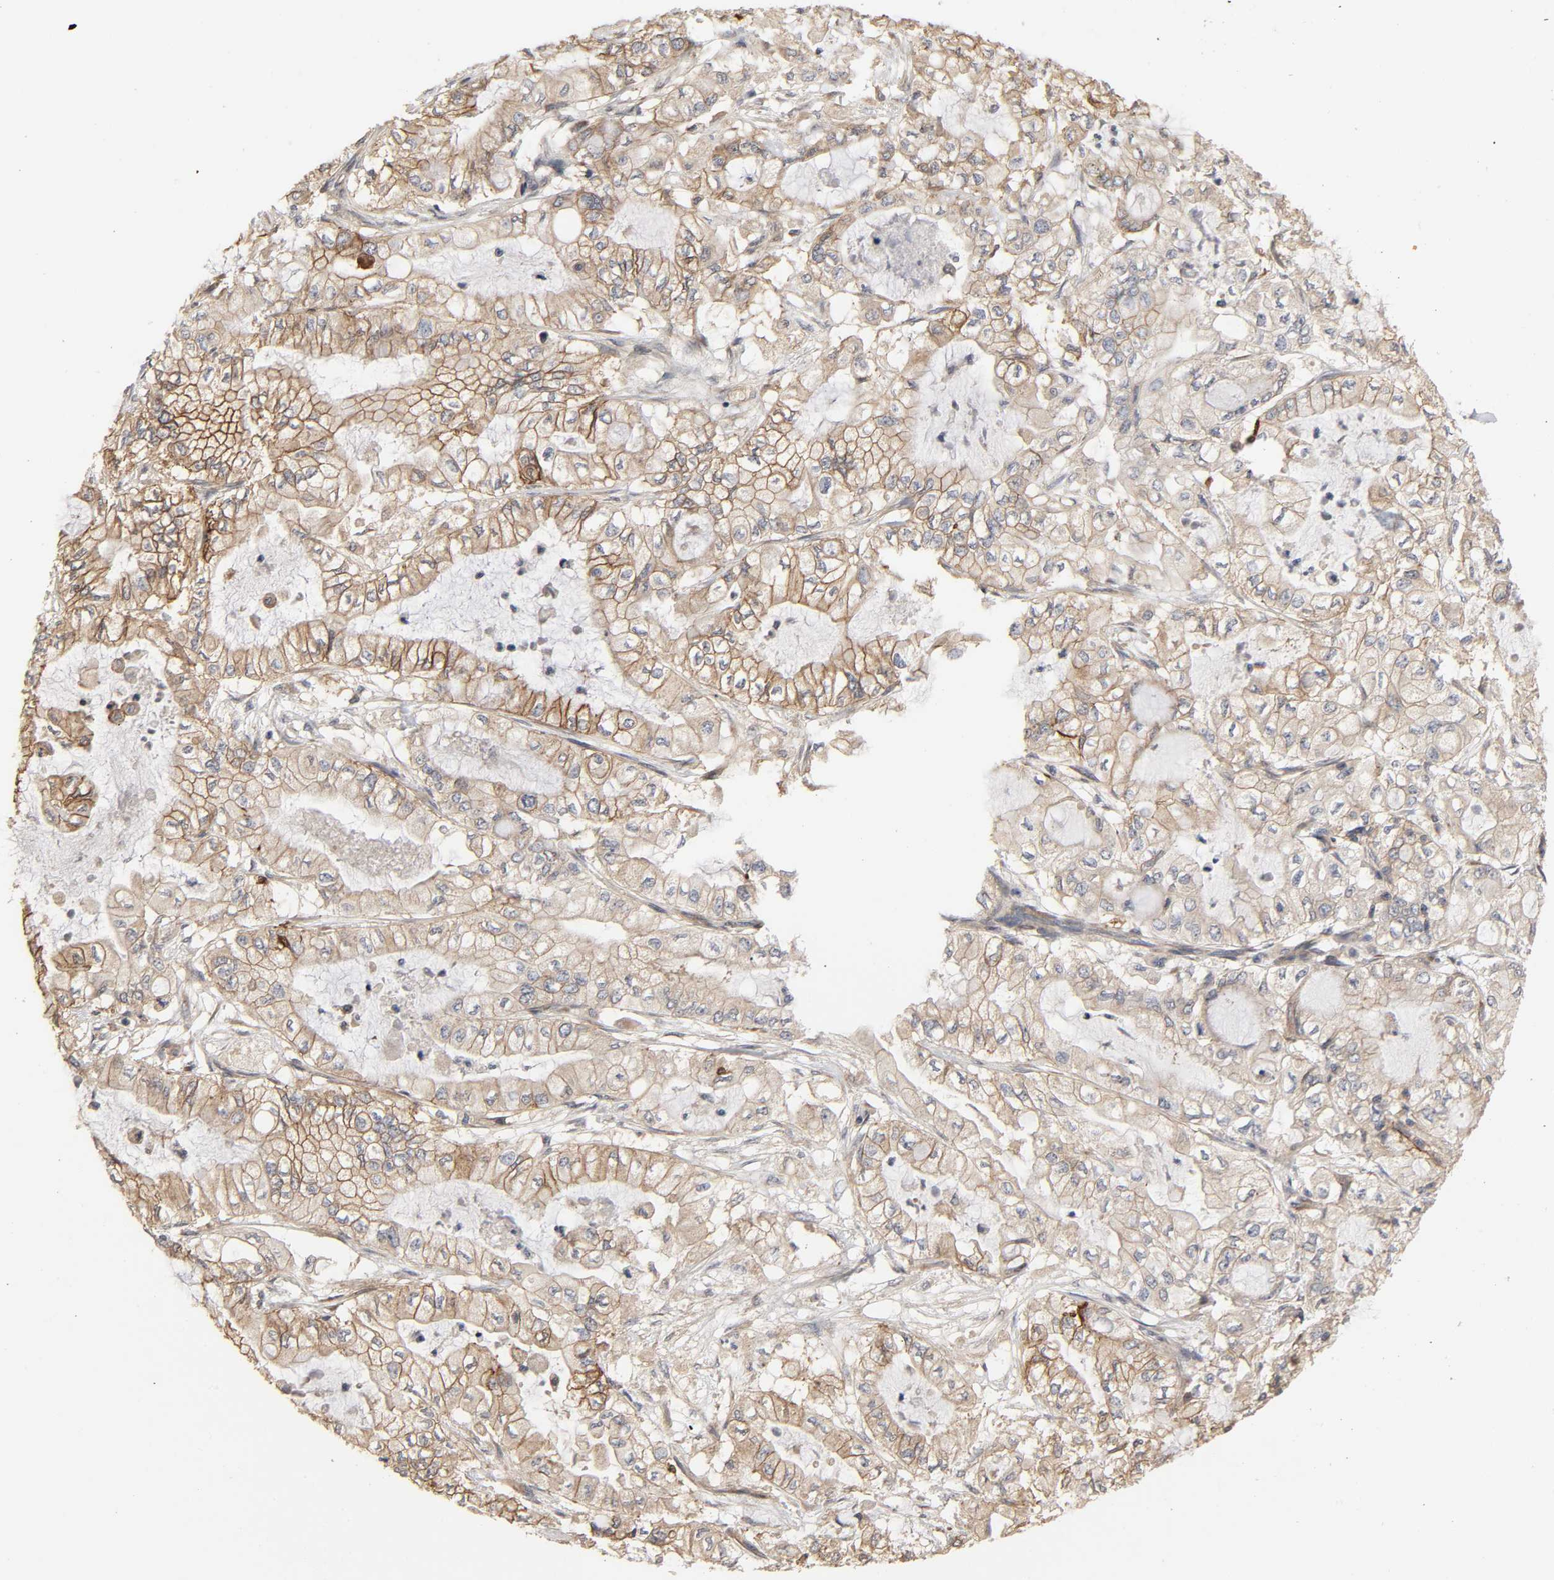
{"staining": {"intensity": "moderate", "quantity": ">75%", "location": "cytoplasmic/membranous"}, "tissue": "pancreatic cancer", "cell_type": "Tumor cells", "image_type": "cancer", "snomed": [{"axis": "morphology", "description": "Adenocarcinoma, NOS"}, {"axis": "topography", "description": "Pancreas"}], "caption": "An IHC image of neoplastic tissue is shown. Protein staining in brown highlights moderate cytoplasmic/membranous positivity in adenocarcinoma (pancreatic) within tumor cells.", "gene": "NDRG2", "patient": {"sex": "male", "age": 79}}